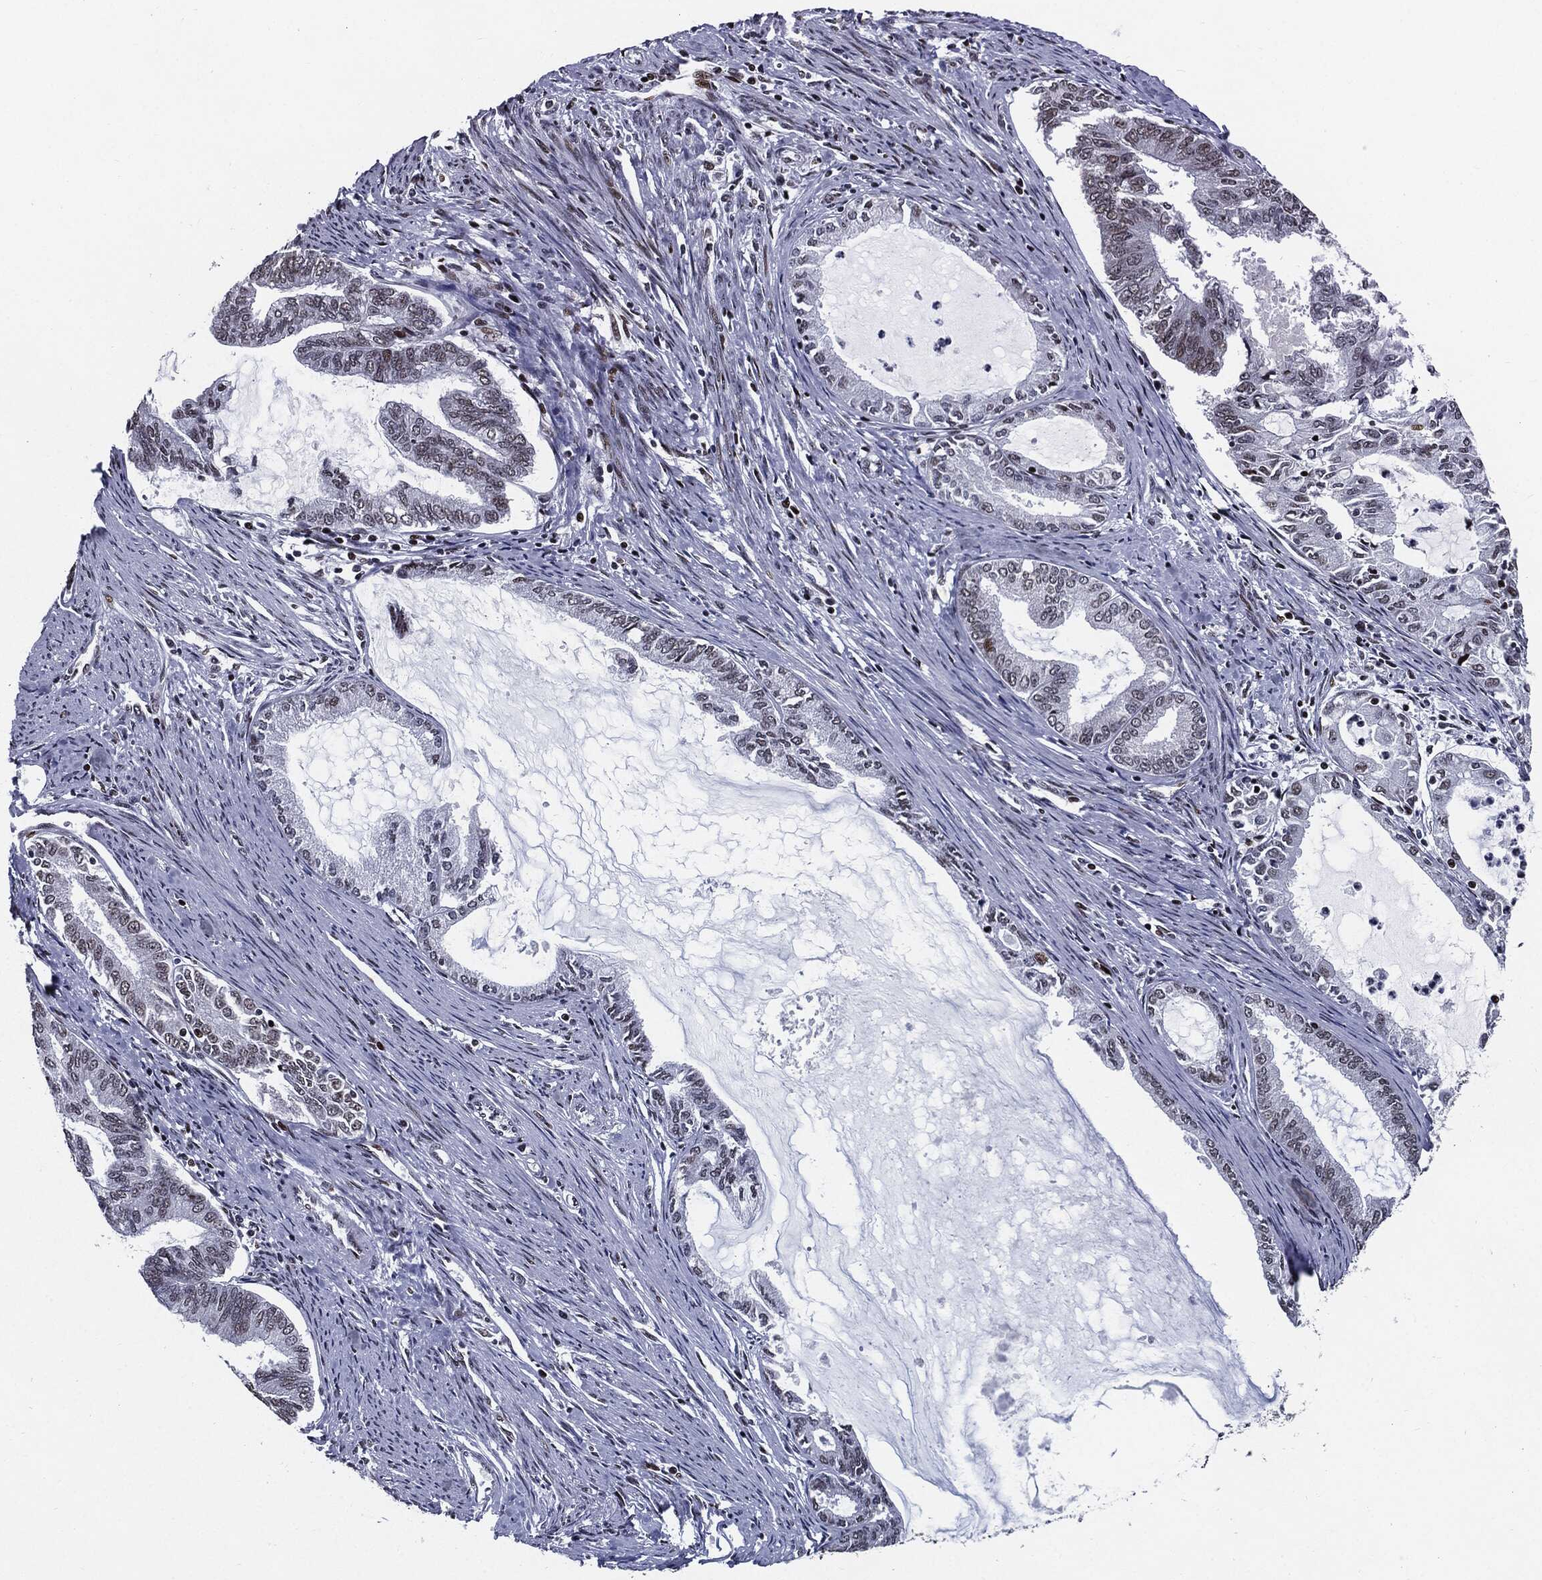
{"staining": {"intensity": "moderate", "quantity": "25%-75%", "location": "nuclear"}, "tissue": "endometrial cancer", "cell_type": "Tumor cells", "image_type": "cancer", "snomed": [{"axis": "morphology", "description": "Adenocarcinoma, NOS"}, {"axis": "topography", "description": "Endometrium"}], "caption": "Immunohistochemistry photomicrograph of adenocarcinoma (endometrial) stained for a protein (brown), which demonstrates medium levels of moderate nuclear staining in about 25%-75% of tumor cells.", "gene": "ZFP91", "patient": {"sex": "female", "age": 86}}